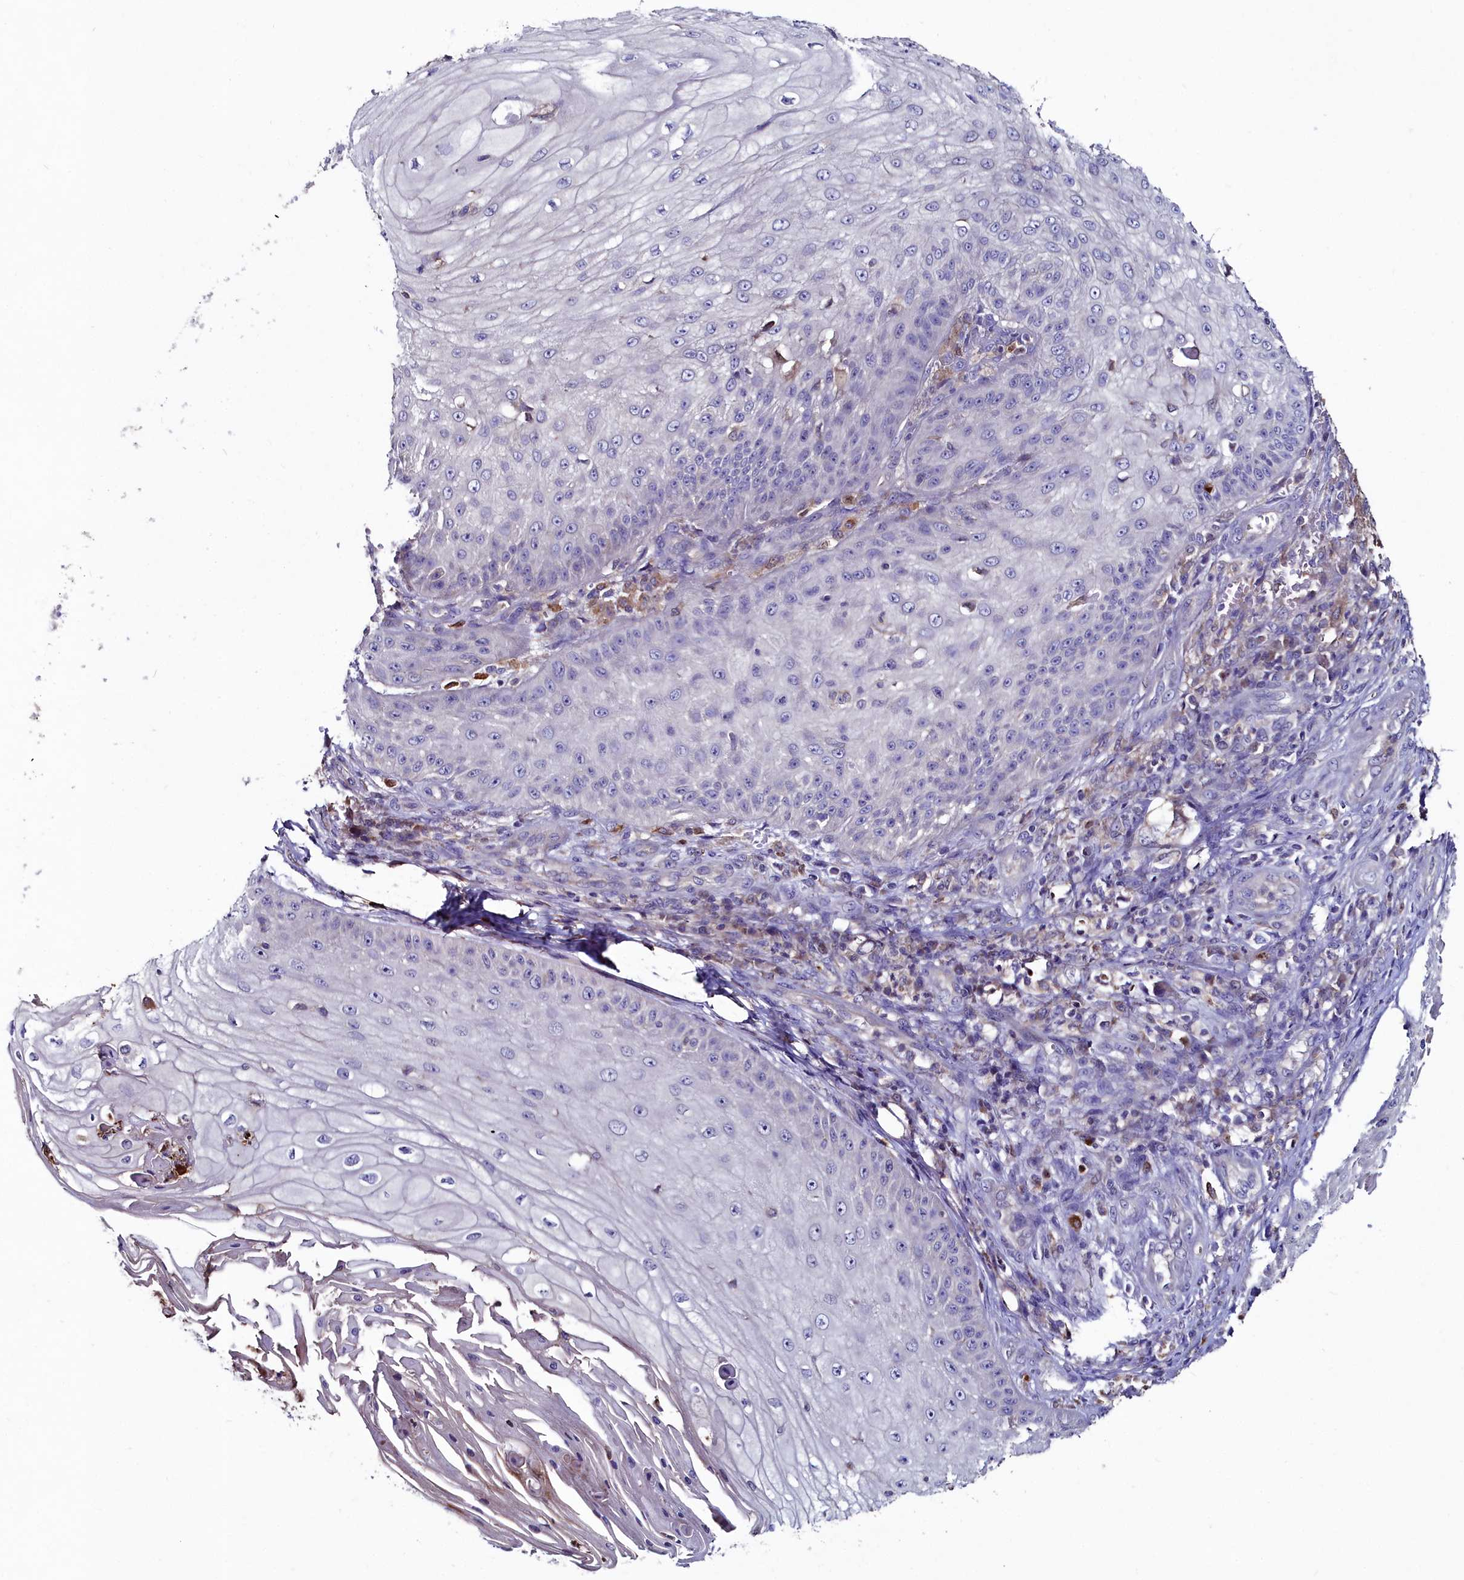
{"staining": {"intensity": "negative", "quantity": "none", "location": "none"}, "tissue": "skin cancer", "cell_type": "Tumor cells", "image_type": "cancer", "snomed": [{"axis": "morphology", "description": "Squamous cell carcinoma, NOS"}, {"axis": "topography", "description": "Skin"}], "caption": "This is a micrograph of immunohistochemistry staining of squamous cell carcinoma (skin), which shows no positivity in tumor cells.", "gene": "AMBRA1", "patient": {"sex": "male", "age": 70}}